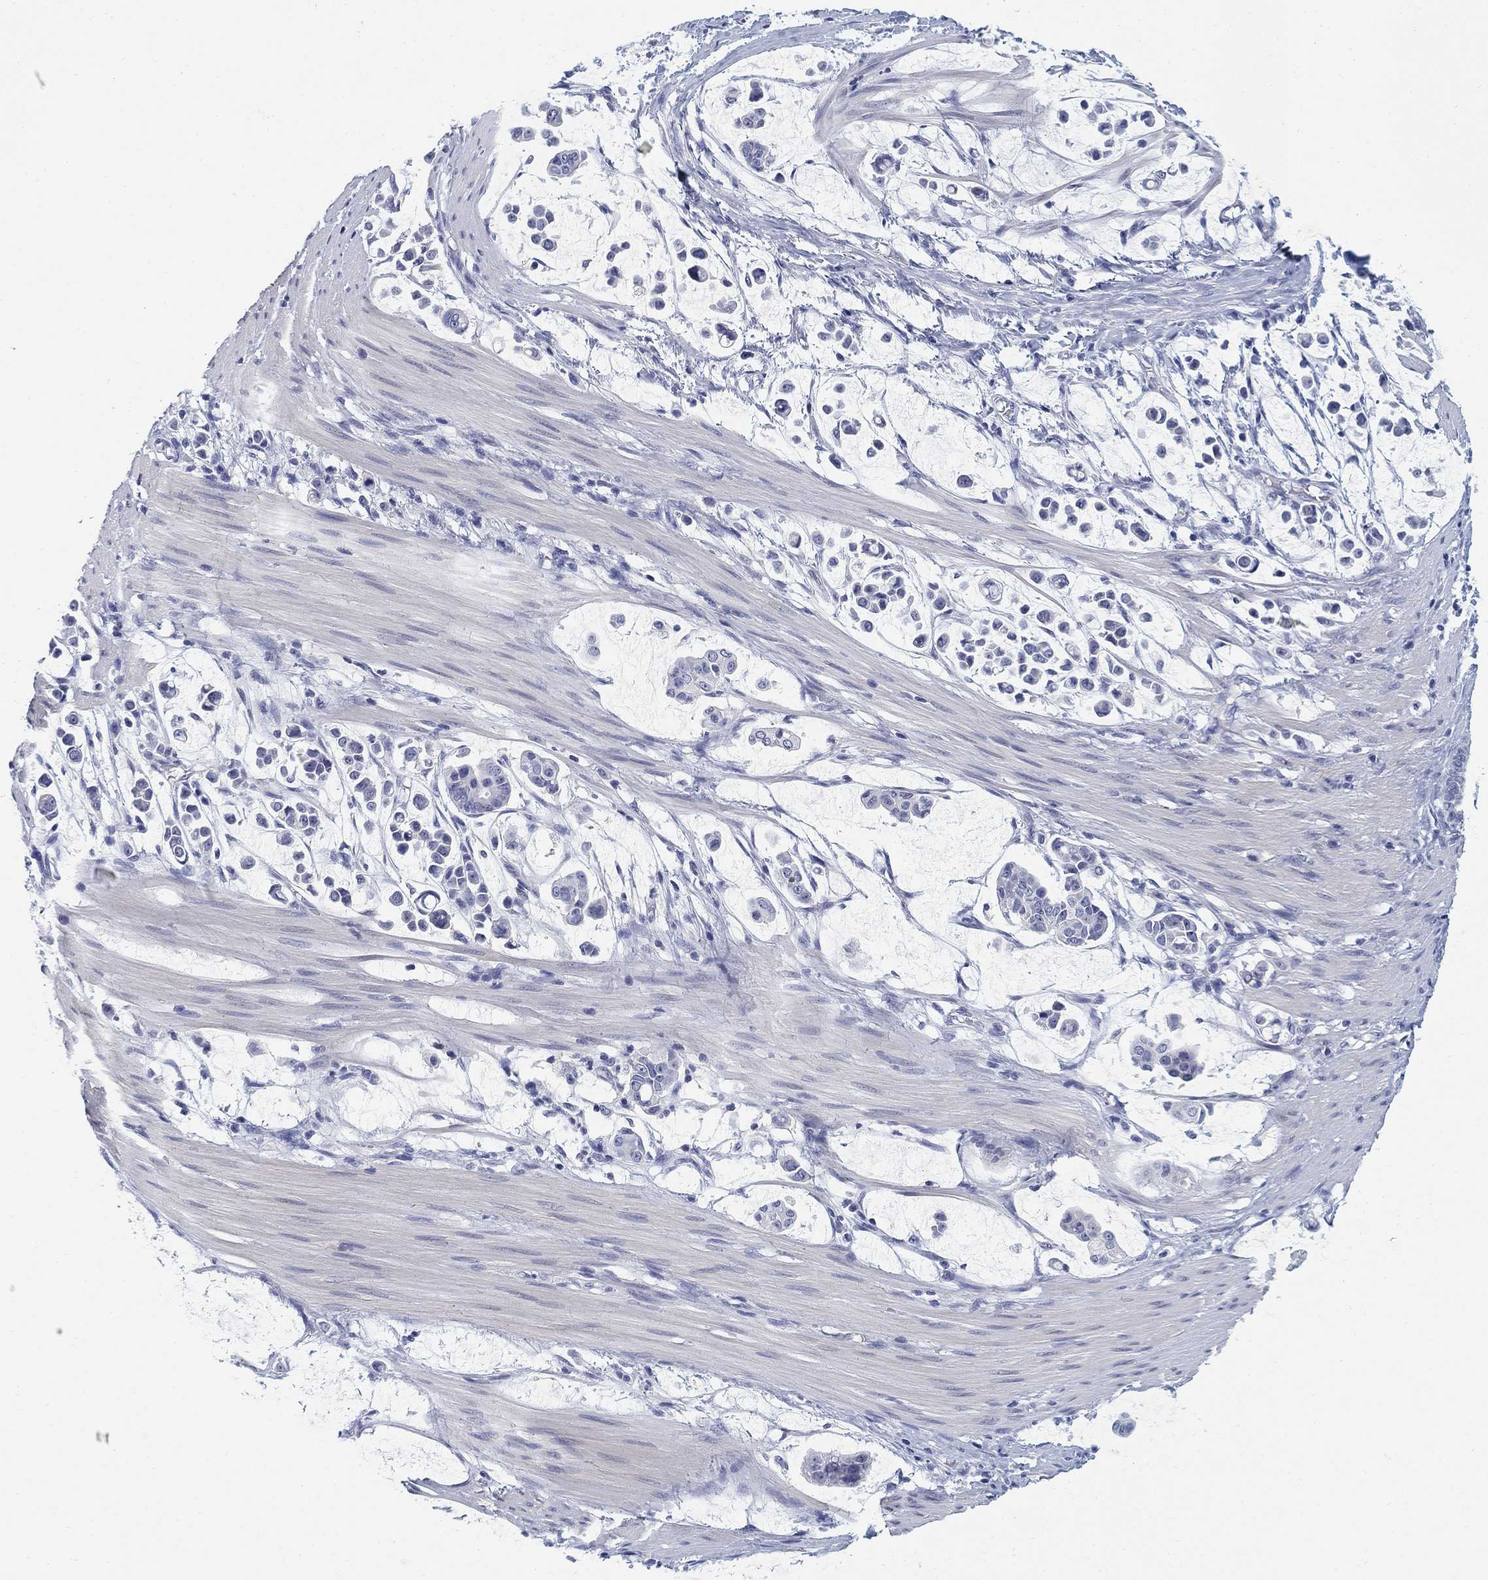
{"staining": {"intensity": "negative", "quantity": "none", "location": "none"}, "tissue": "stomach cancer", "cell_type": "Tumor cells", "image_type": "cancer", "snomed": [{"axis": "morphology", "description": "Adenocarcinoma, NOS"}, {"axis": "topography", "description": "Stomach"}], "caption": "There is no significant positivity in tumor cells of stomach cancer.", "gene": "CLUL1", "patient": {"sex": "male", "age": 82}}